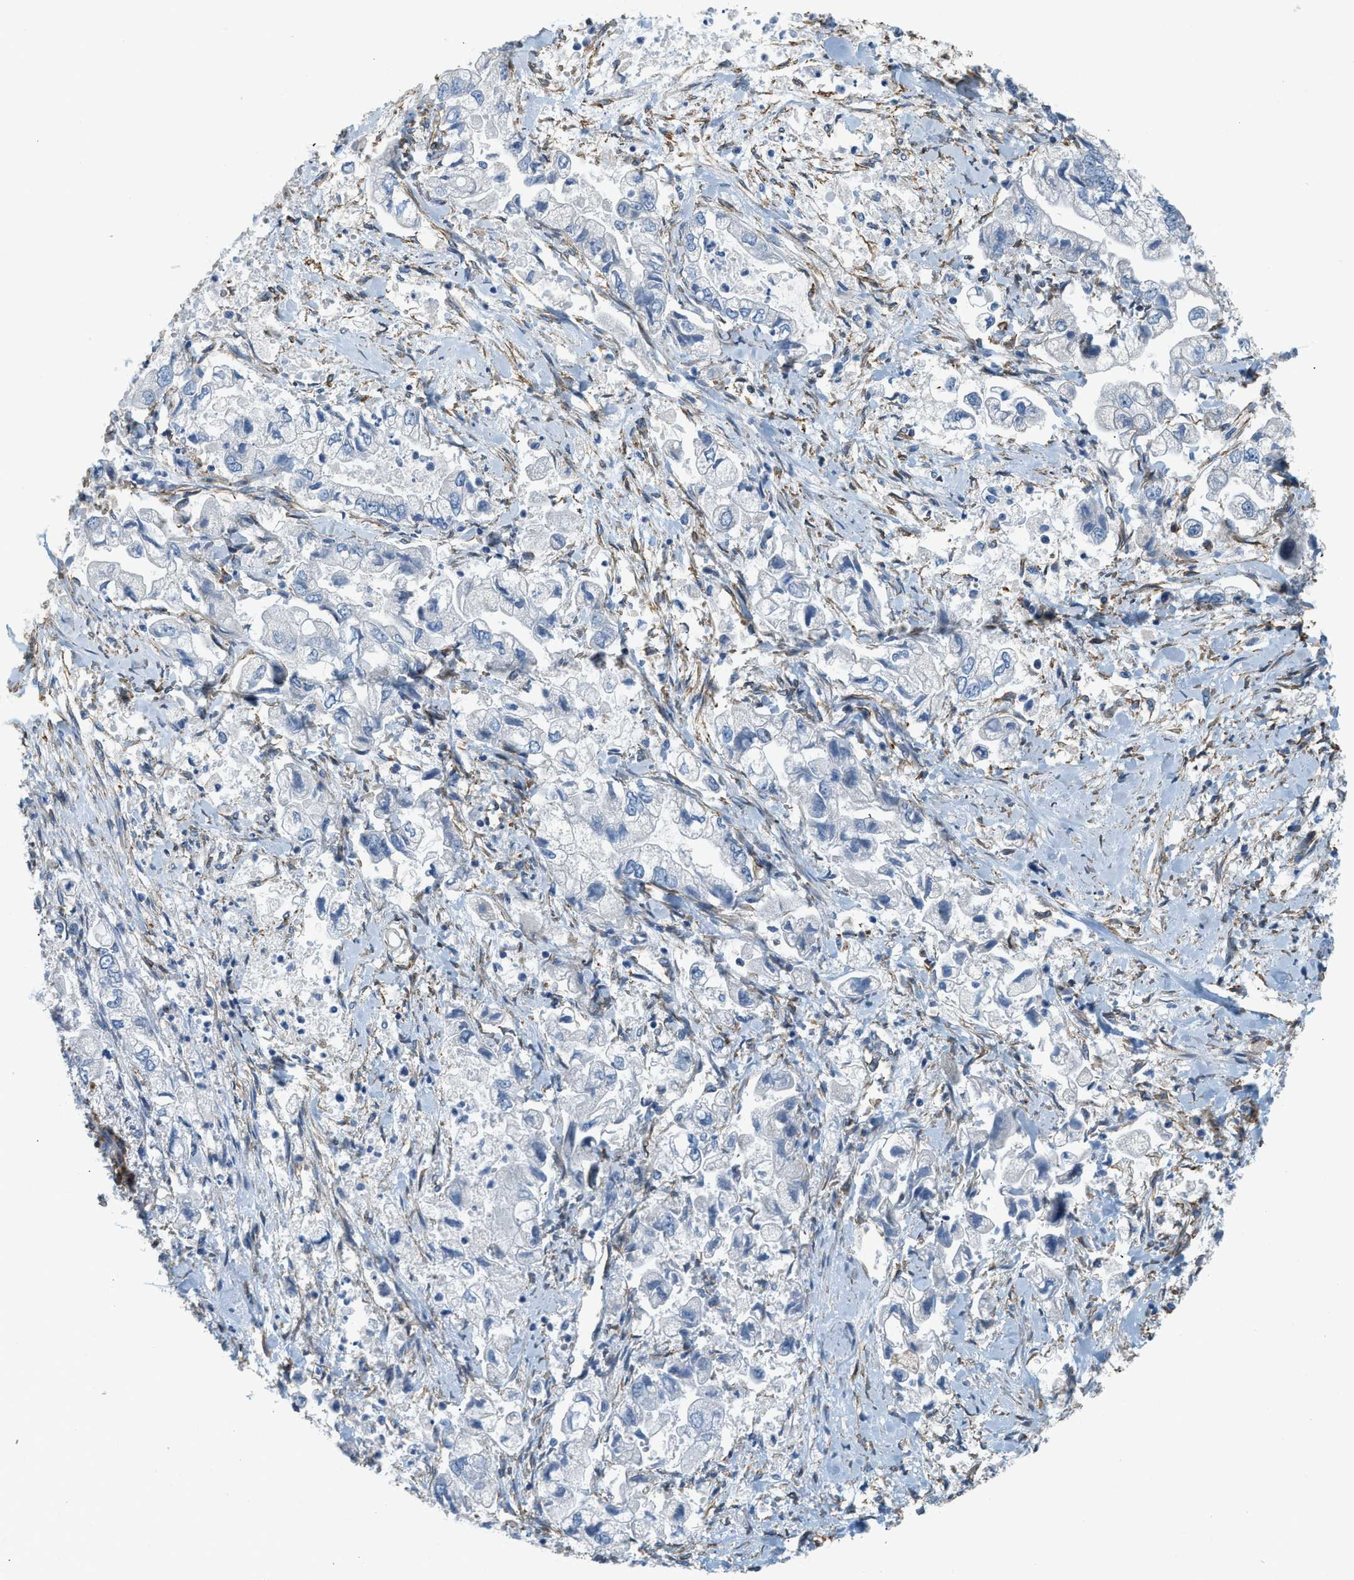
{"staining": {"intensity": "negative", "quantity": "none", "location": "none"}, "tissue": "stomach cancer", "cell_type": "Tumor cells", "image_type": "cancer", "snomed": [{"axis": "morphology", "description": "Normal tissue, NOS"}, {"axis": "morphology", "description": "Adenocarcinoma, NOS"}, {"axis": "topography", "description": "Stomach"}], "caption": "DAB (3,3'-diaminobenzidine) immunohistochemical staining of human stomach cancer (adenocarcinoma) exhibits no significant expression in tumor cells.", "gene": "TMEM43", "patient": {"sex": "male", "age": 62}}